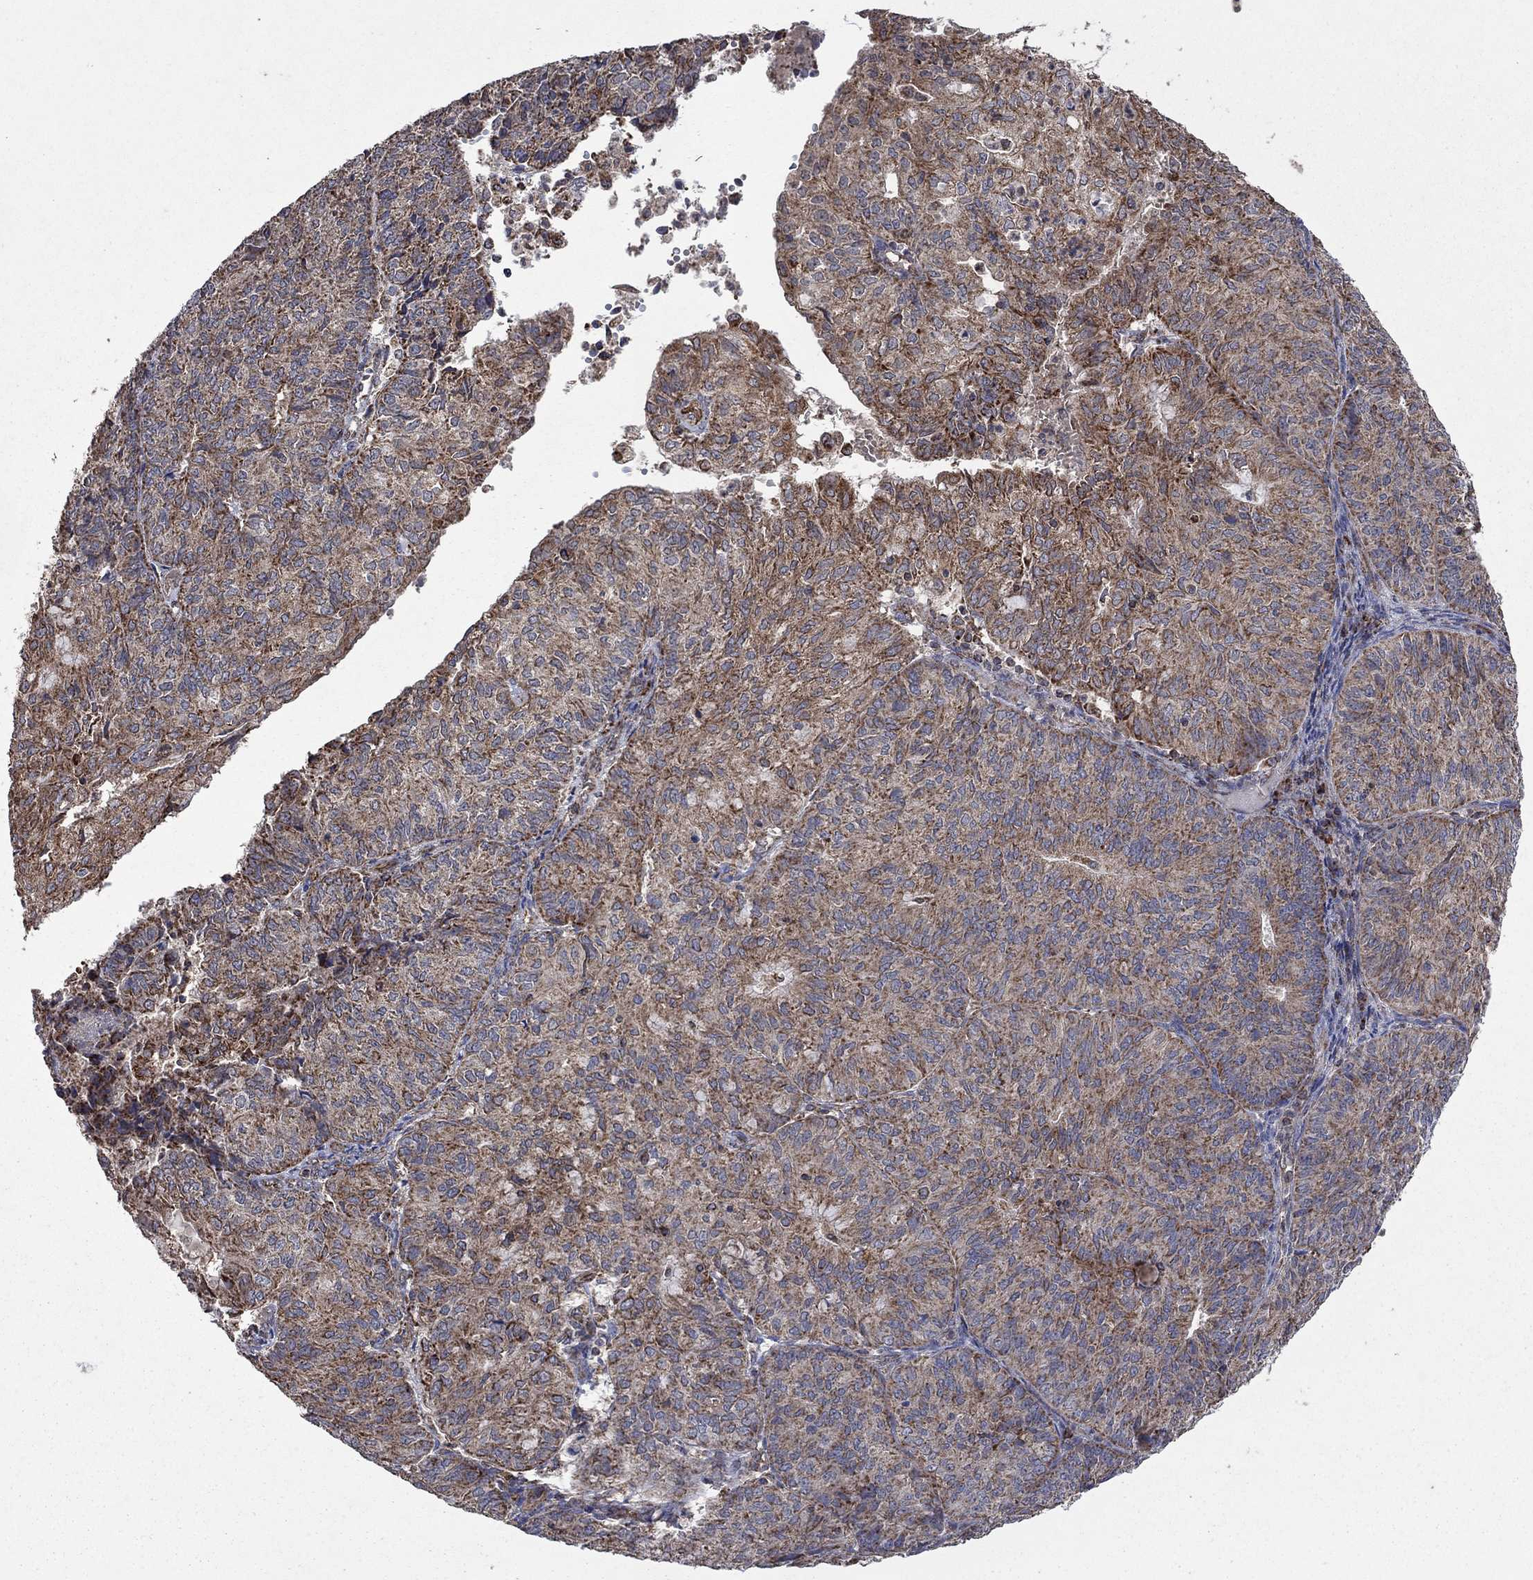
{"staining": {"intensity": "moderate", "quantity": "25%-75%", "location": "cytoplasmic/membranous"}, "tissue": "endometrial cancer", "cell_type": "Tumor cells", "image_type": "cancer", "snomed": [{"axis": "morphology", "description": "Adenocarcinoma, NOS"}, {"axis": "topography", "description": "Endometrium"}], "caption": "Human endometrial cancer stained with a brown dye shows moderate cytoplasmic/membranous positive expression in approximately 25%-75% of tumor cells.", "gene": "DPH1", "patient": {"sex": "female", "age": 82}}